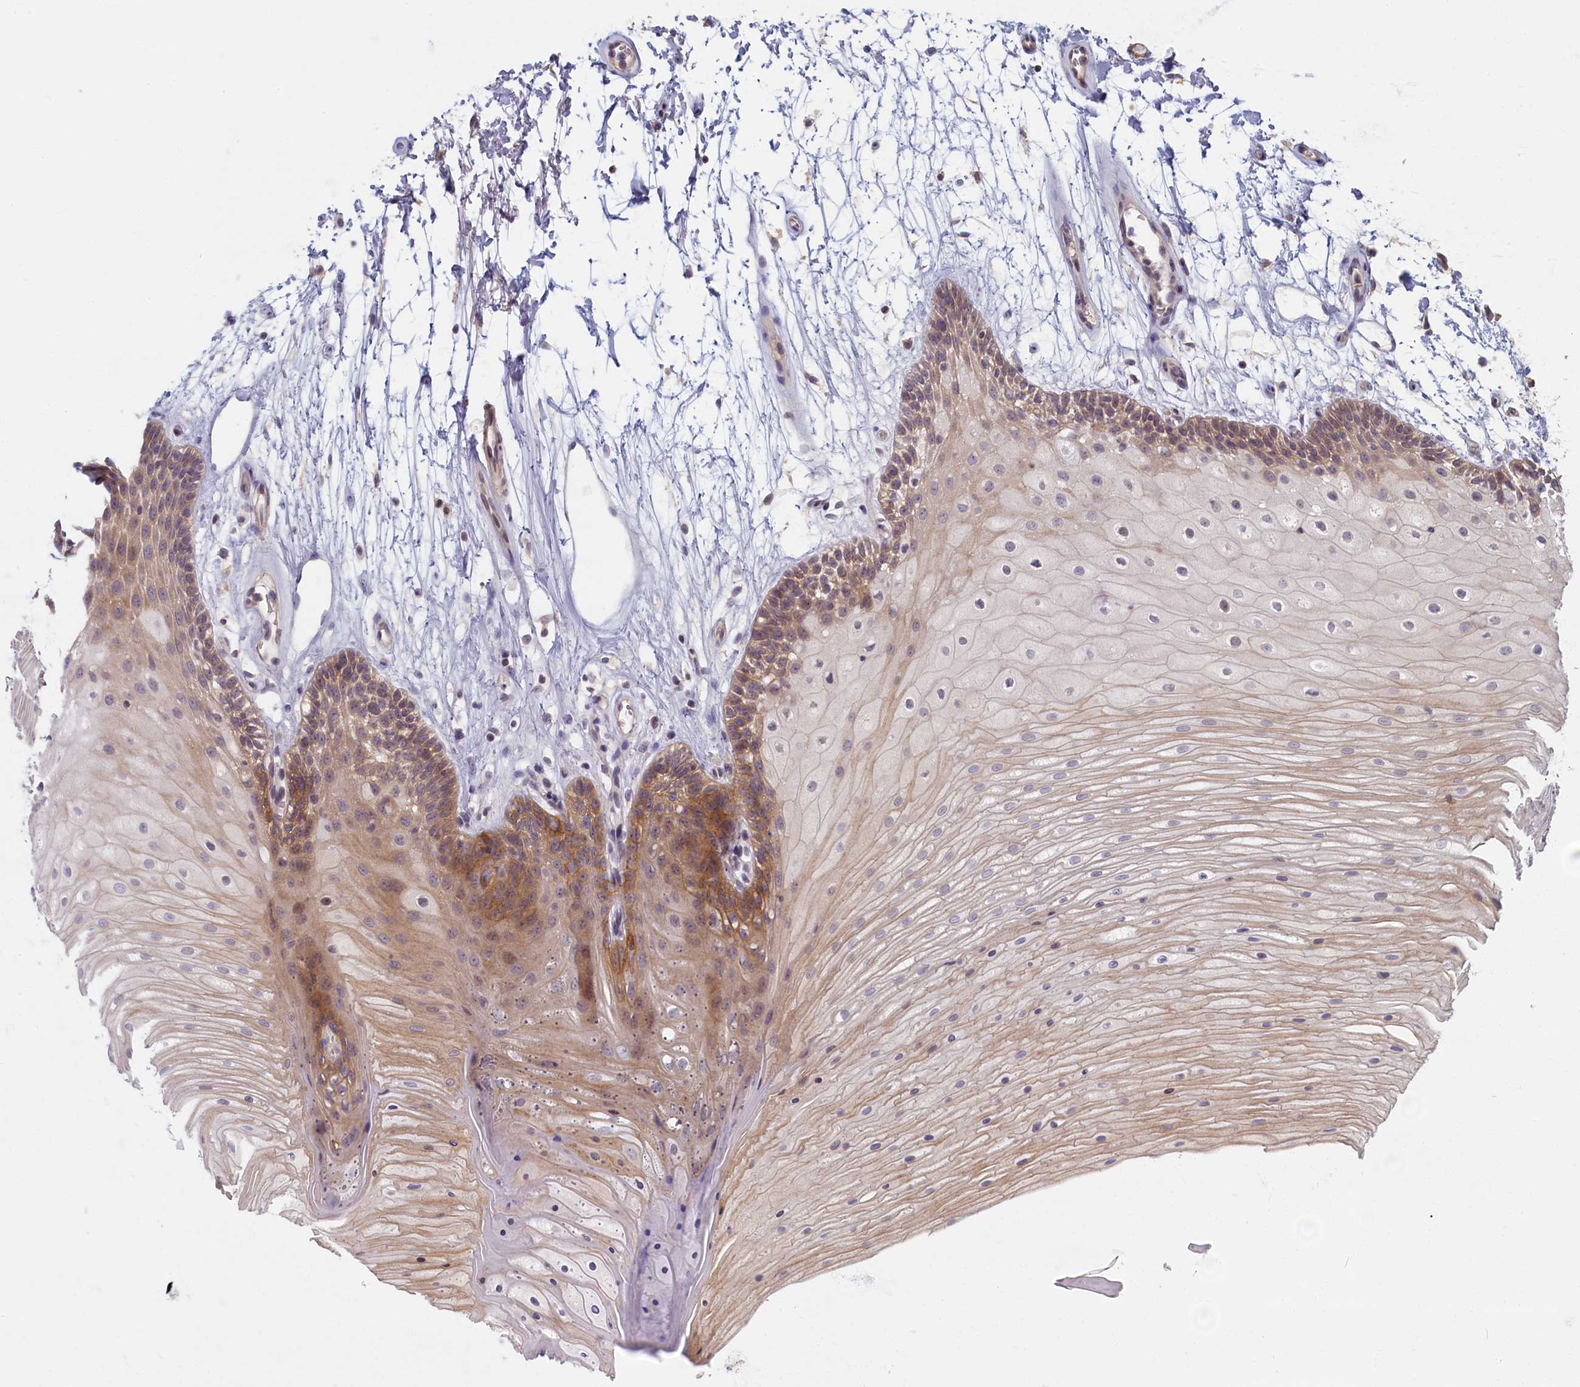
{"staining": {"intensity": "moderate", "quantity": "25%-75%", "location": "cytoplasmic/membranous"}, "tissue": "oral mucosa", "cell_type": "Squamous epithelial cells", "image_type": "normal", "snomed": [{"axis": "morphology", "description": "Normal tissue, NOS"}, {"axis": "topography", "description": "Oral tissue"}], "caption": "Immunohistochemical staining of normal oral mucosa reveals moderate cytoplasmic/membranous protein positivity in about 25%-75% of squamous epithelial cells. The staining was performed using DAB (3,3'-diaminobenzidine), with brown indicating positive protein expression. Nuclei are stained blue with hematoxylin.", "gene": "TRPM4", "patient": {"sex": "female", "age": 80}}